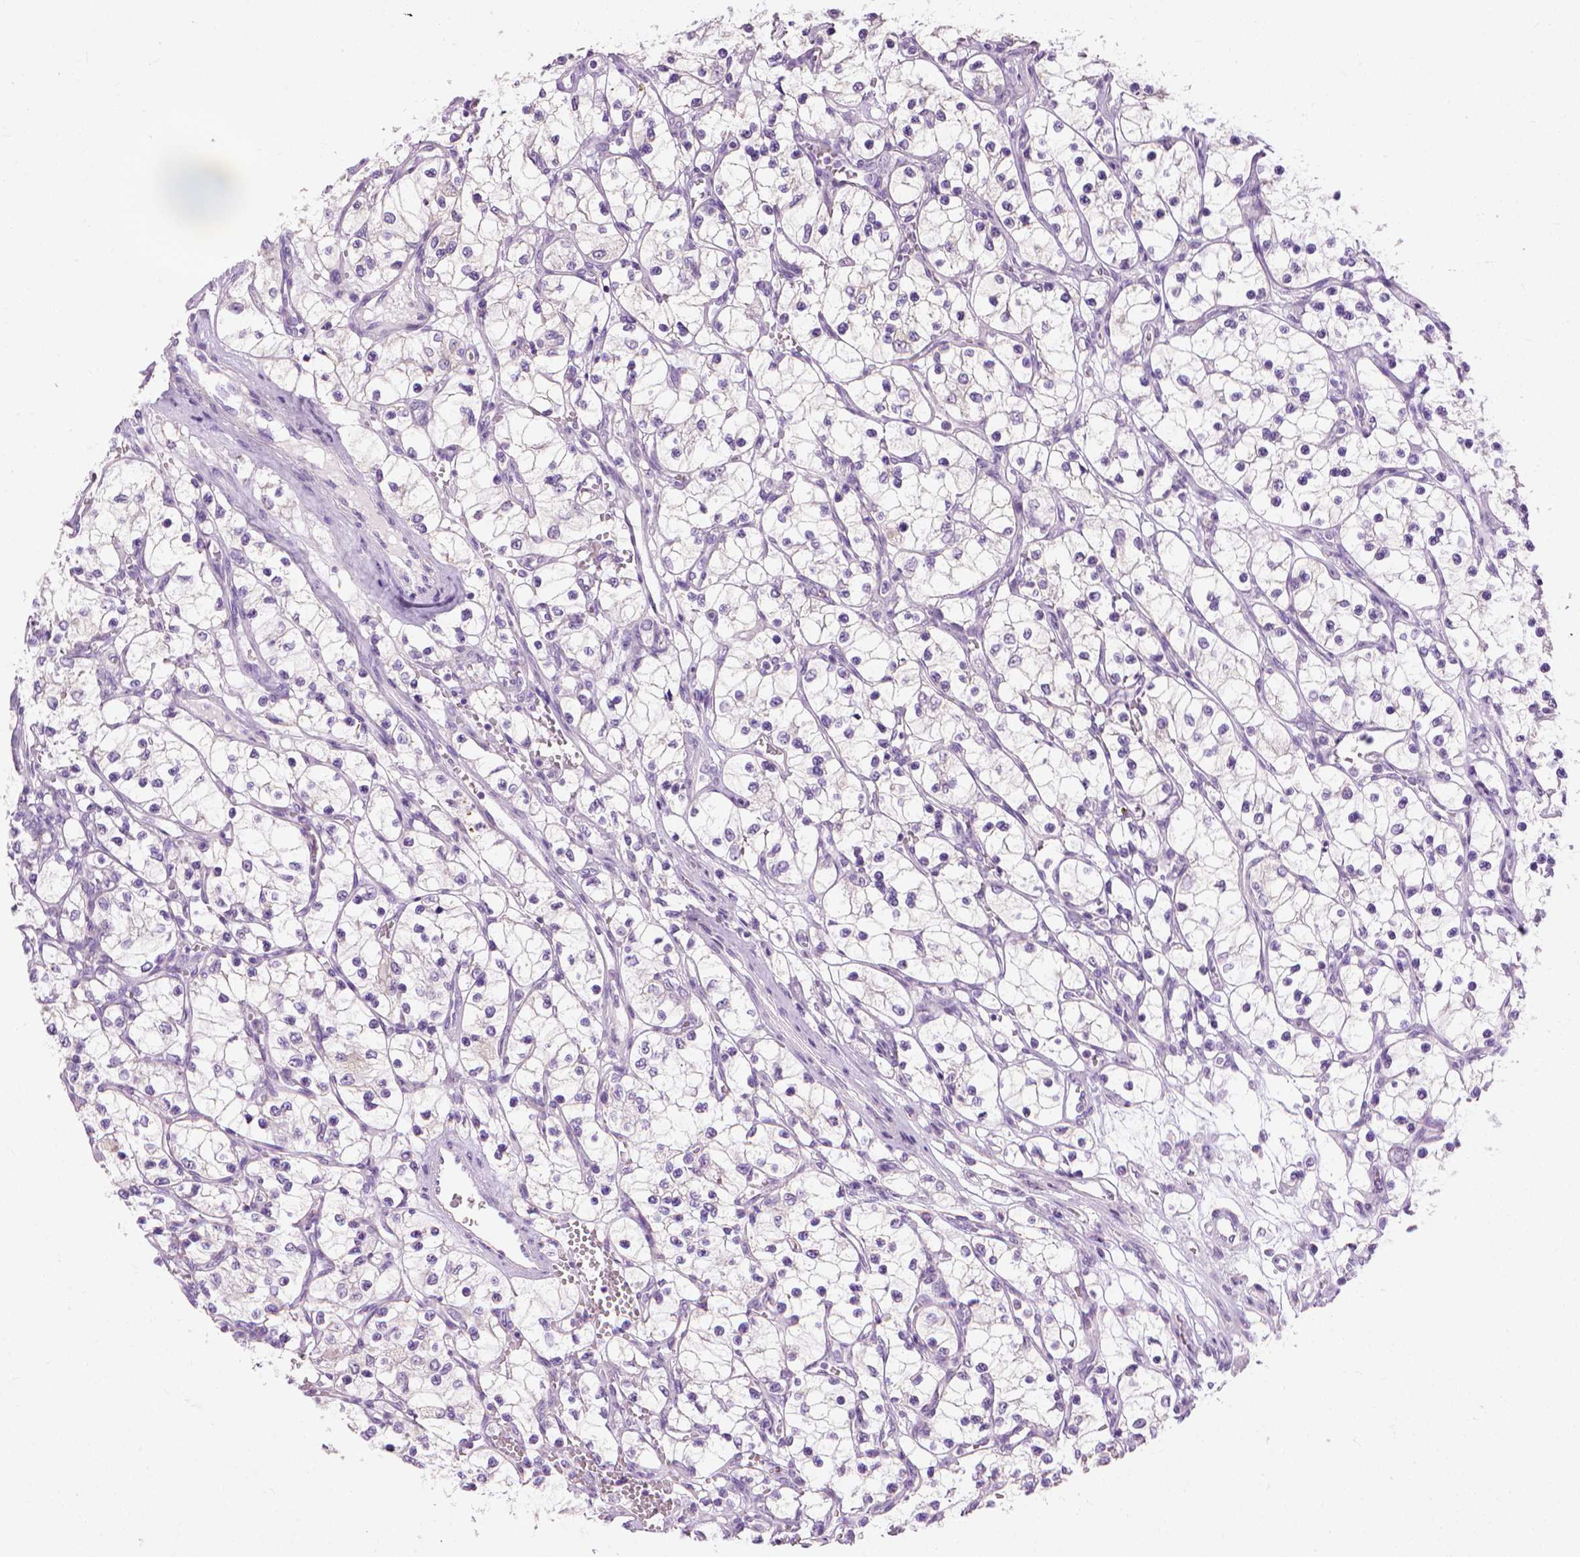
{"staining": {"intensity": "negative", "quantity": "none", "location": "none"}, "tissue": "renal cancer", "cell_type": "Tumor cells", "image_type": "cancer", "snomed": [{"axis": "morphology", "description": "Adenocarcinoma, NOS"}, {"axis": "topography", "description": "Kidney"}], "caption": "Human renal adenocarcinoma stained for a protein using immunohistochemistry exhibits no positivity in tumor cells.", "gene": "UTP4", "patient": {"sex": "female", "age": 69}}